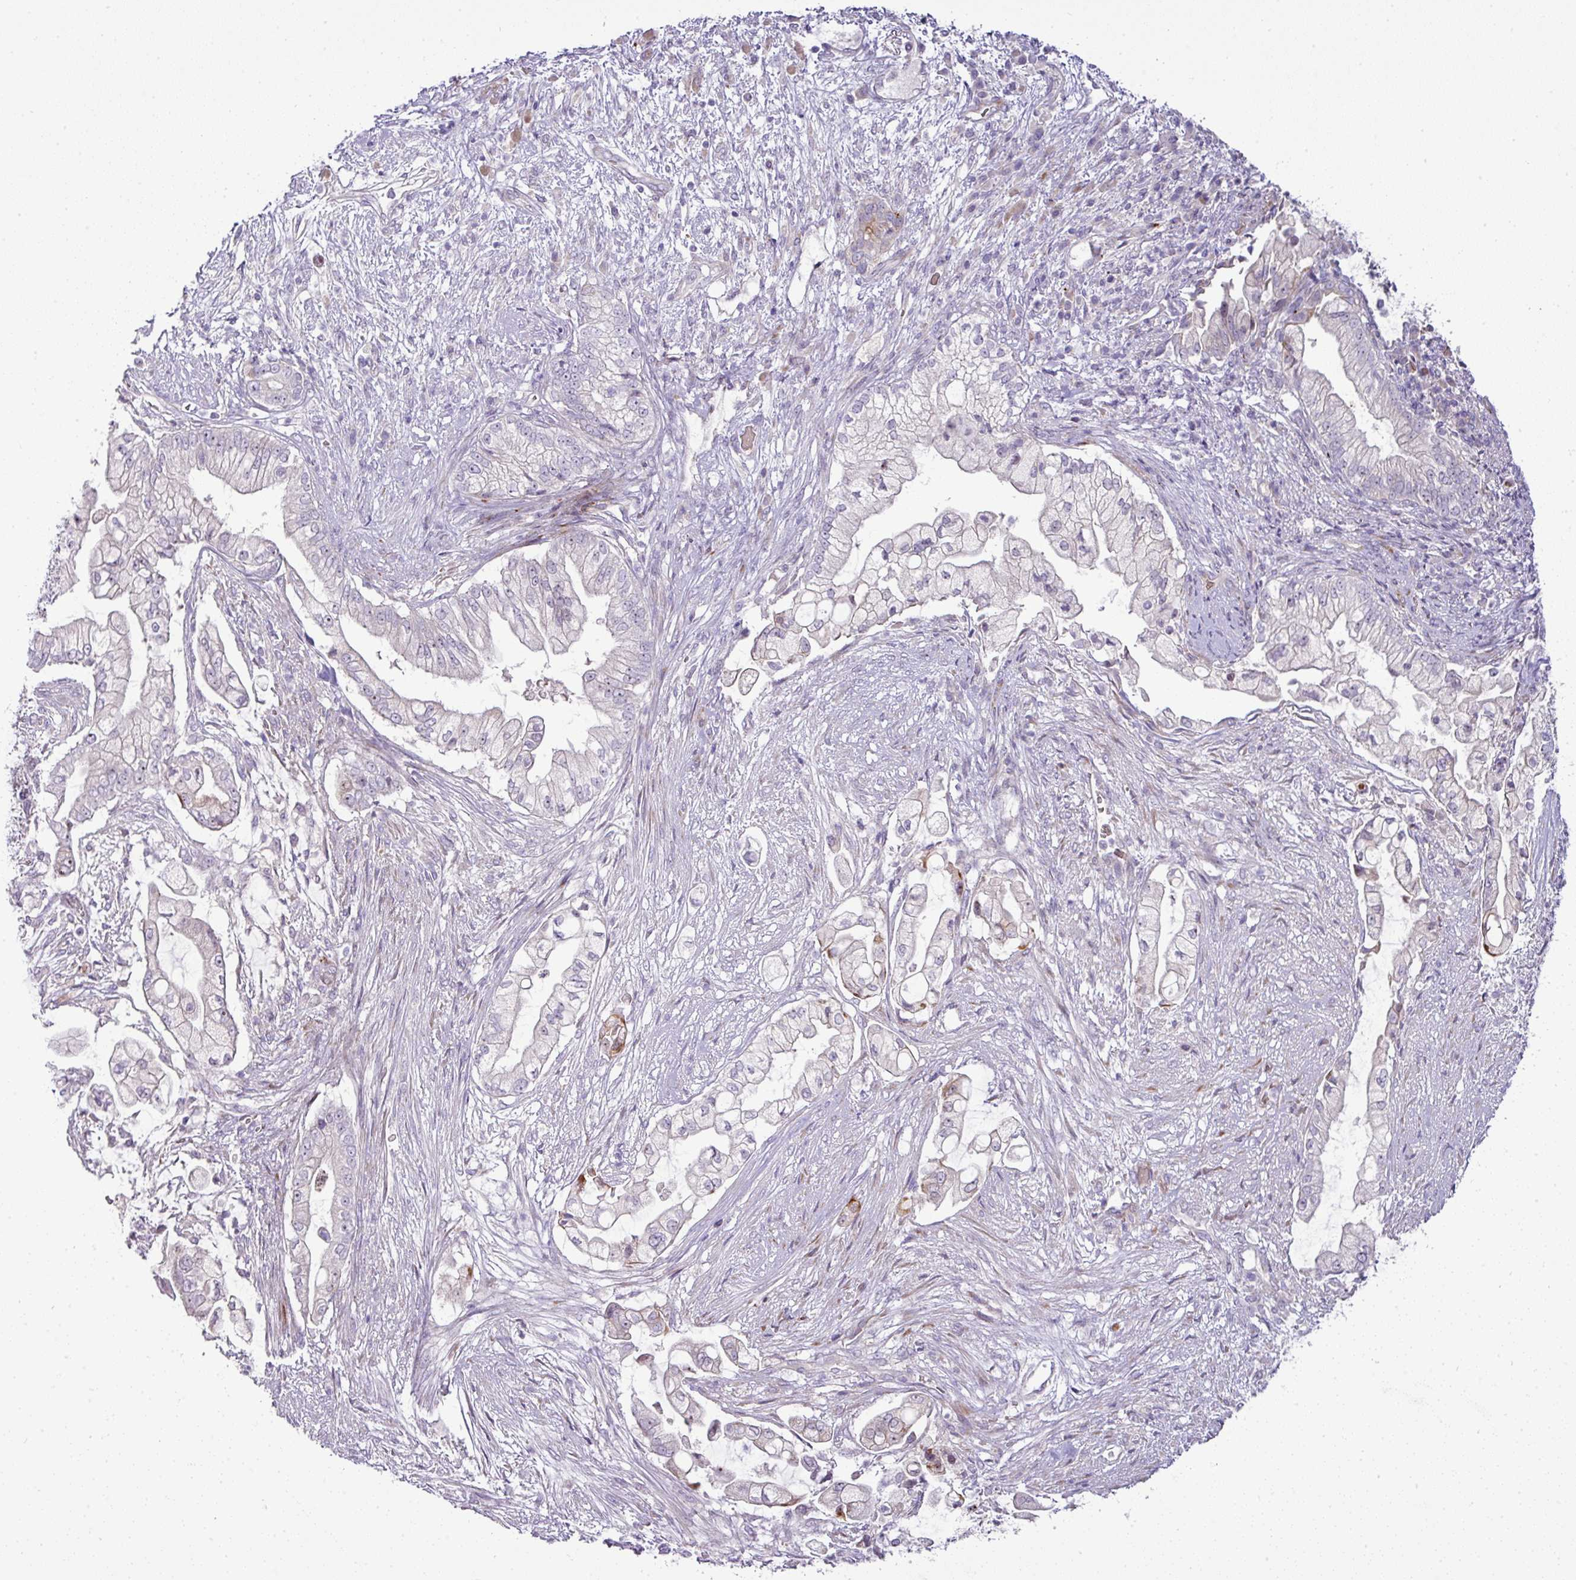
{"staining": {"intensity": "negative", "quantity": "none", "location": "none"}, "tissue": "pancreatic cancer", "cell_type": "Tumor cells", "image_type": "cancer", "snomed": [{"axis": "morphology", "description": "Adenocarcinoma, NOS"}, {"axis": "topography", "description": "Pancreas"}], "caption": "An image of human pancreatic cancer is negative for staining in tumor cells.", "gene": "ATP6V1F", "patient": {"sex": "female", "age": 69}}